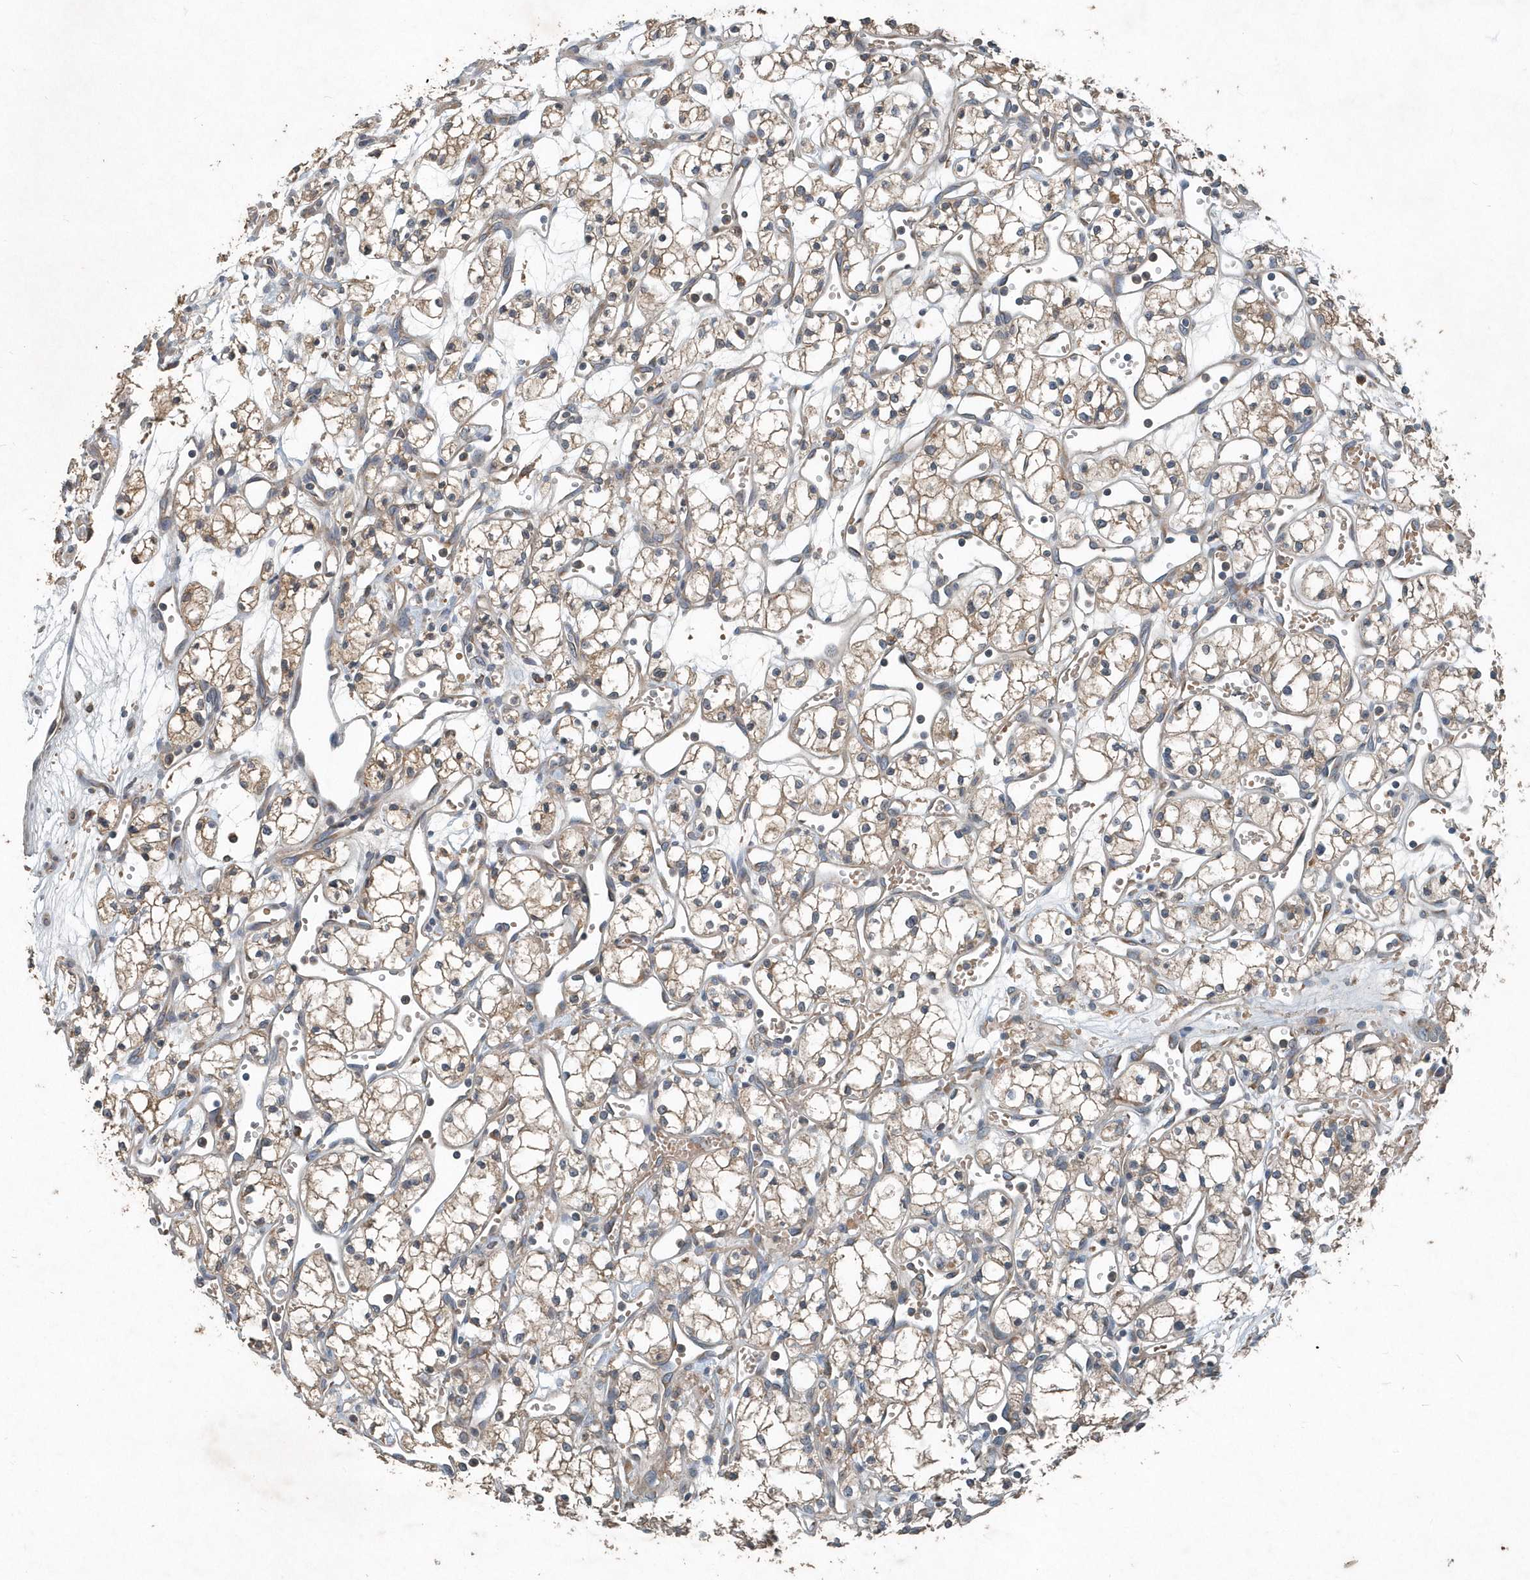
{"staining": {"intensity": "moderate", "quantity": ">75%", "location": "cytoplasmic/membranous"}, "tissue": "renal cancer", "cell_type": "Tumor cells", "image_type": "cancer", "snomed": [{"axis": "morphology", "description": "Adenocarcinoma, NOS"}, {"axis": "topography", "description": "Kidney"}], "caption": "Tumor cells show medium levels of moderate cytoplasmic/membranous expression in approximately >75% of cells in human adenocarcinoma (renal).", "gene": "SCFD2", "patient": {"sex": "male", "age": 59}}